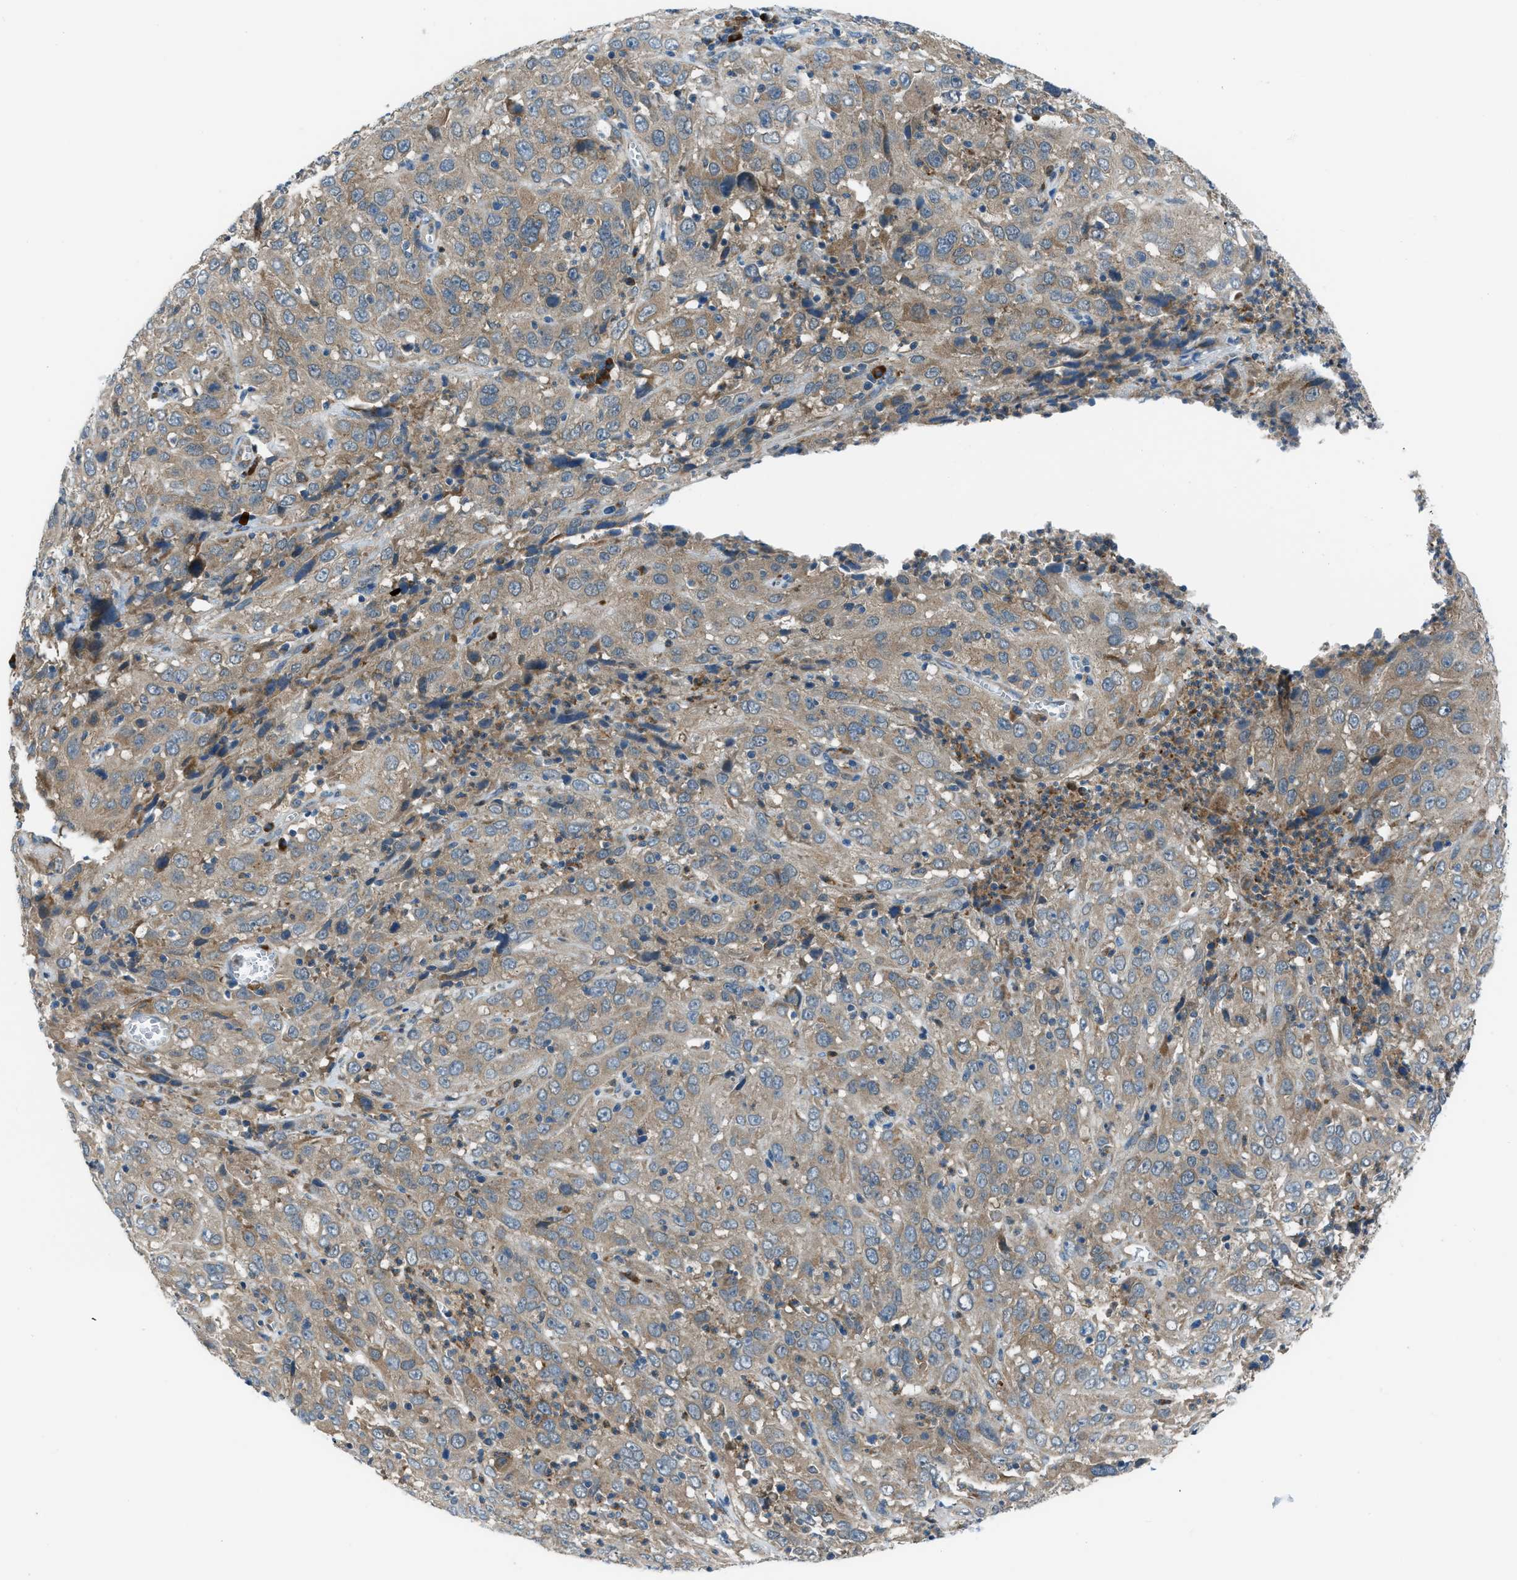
{"staining": {"intensity": "weak", "quantity": ">75%", "location": "cytoplasmic/membranous"}, "tissue": "cervical cancer", "cell_type": "Tumor cells", "image_type": "cancer", "snomed": [{"axis": "morphology", "description": "Squamous cell carcinoma, NOS"}, {"axis": "topography", "description": "Cervix"}], "caption": "This is a histology image of immunohistochemistry staining of cervical cancer (squamous cell carcinoma), which shows weak expression in the cytoplasmic/membranous of tumor cells.", "gene": "EDARADD", "patient": {"sex": "female", "age": 32}}